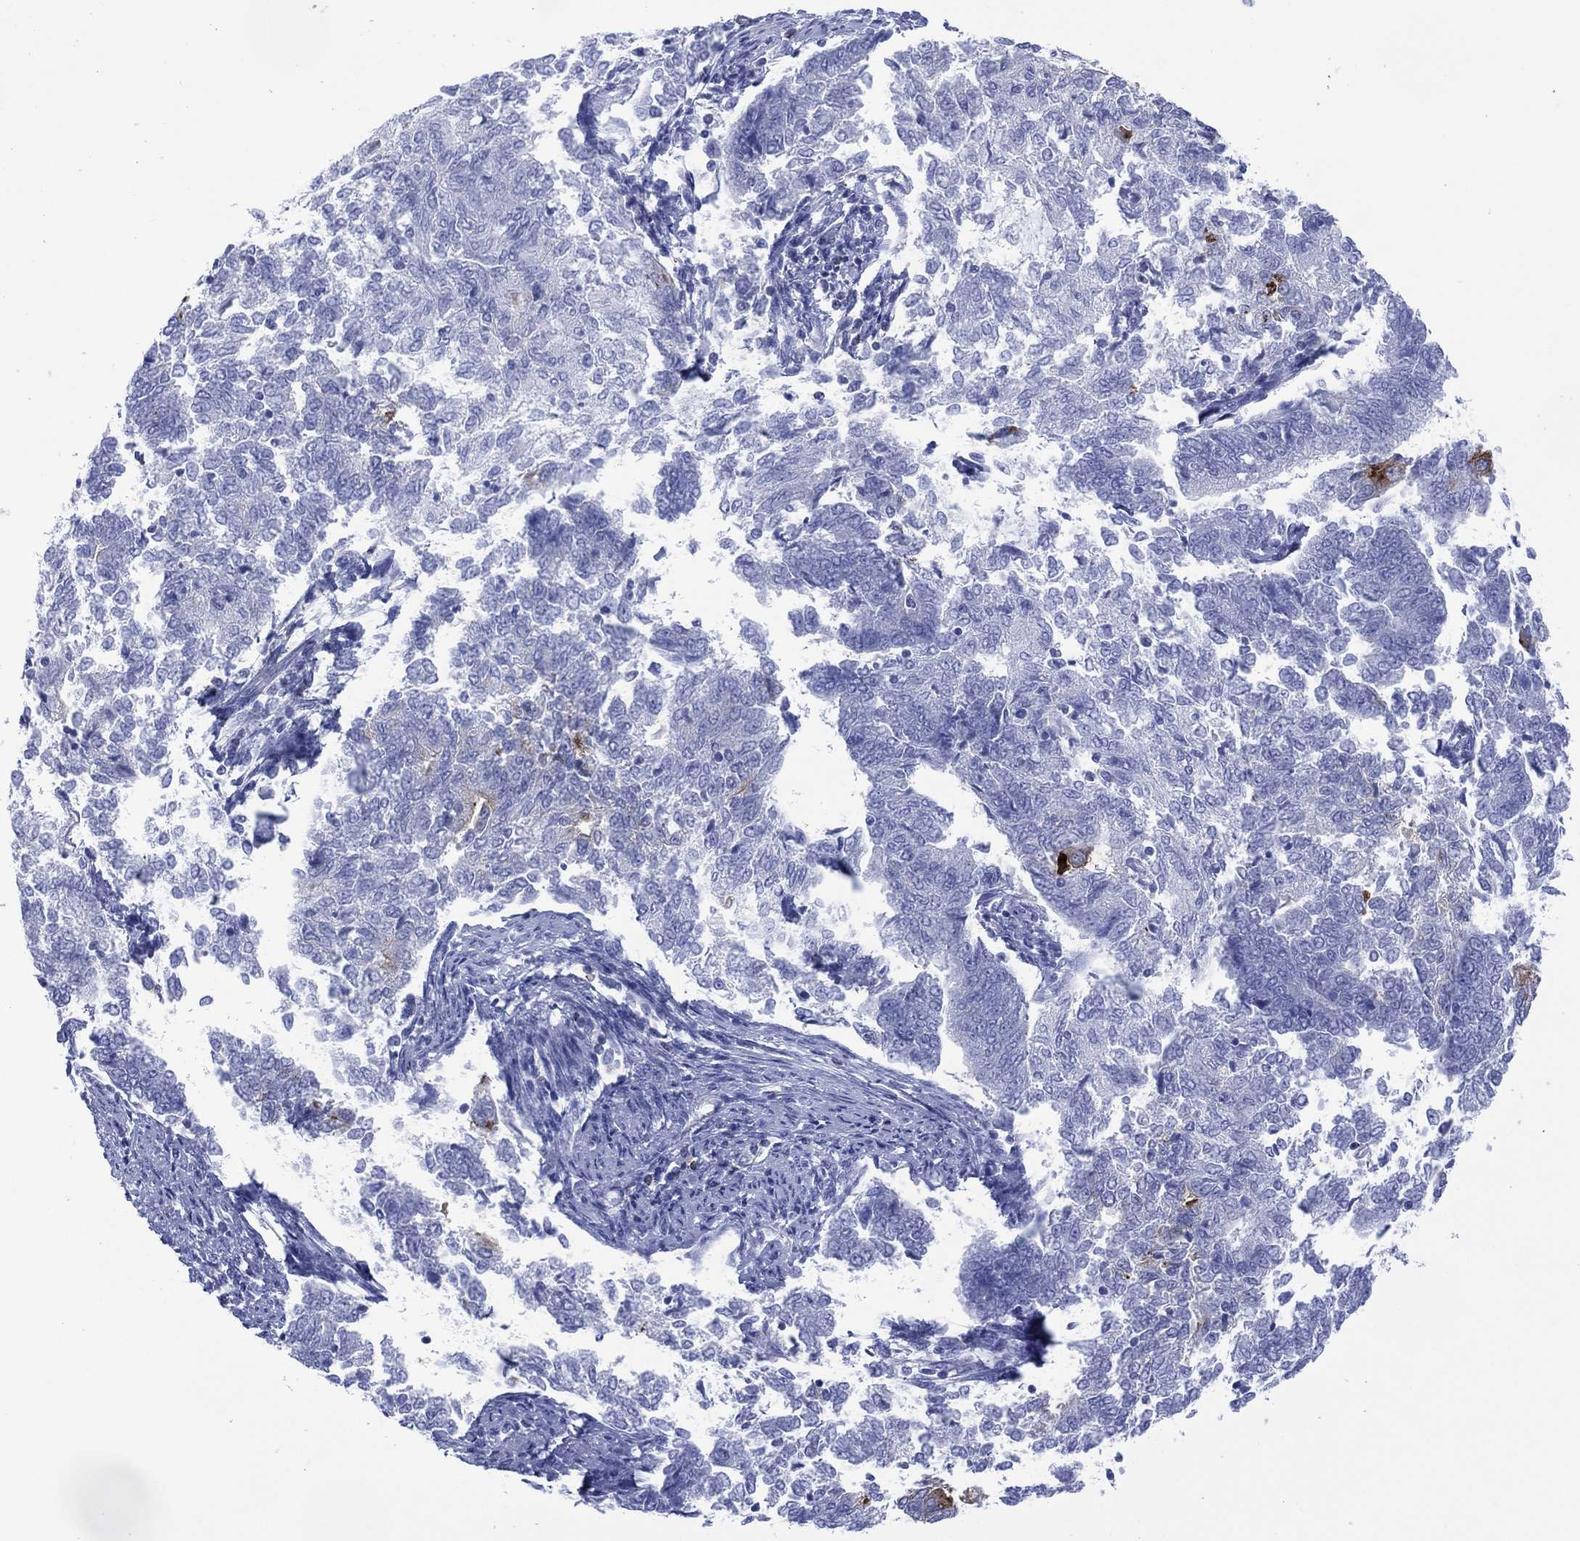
{"staining": {"intensity": "negative", "quantity": "none", "location": "none"}, "tissue": "endometrial cancer", "cell_type": "Tumor cells", "image_type": "cancer", "snomed": [{"axis": "morphology", "description": "Adenocarcinoma, NOS"}, {"axis": "topography", "description": "Endometrium"}], "caption": "The photomicrograph reveals no staining of tumor cells in endometrial cancer (adenocarcinoma). (Brightfield microscopy of DAB immunohistochemistry (IHC) at high magnification).", "gene": "DPP4", "patient": {"sex": "female", "age": 65}}